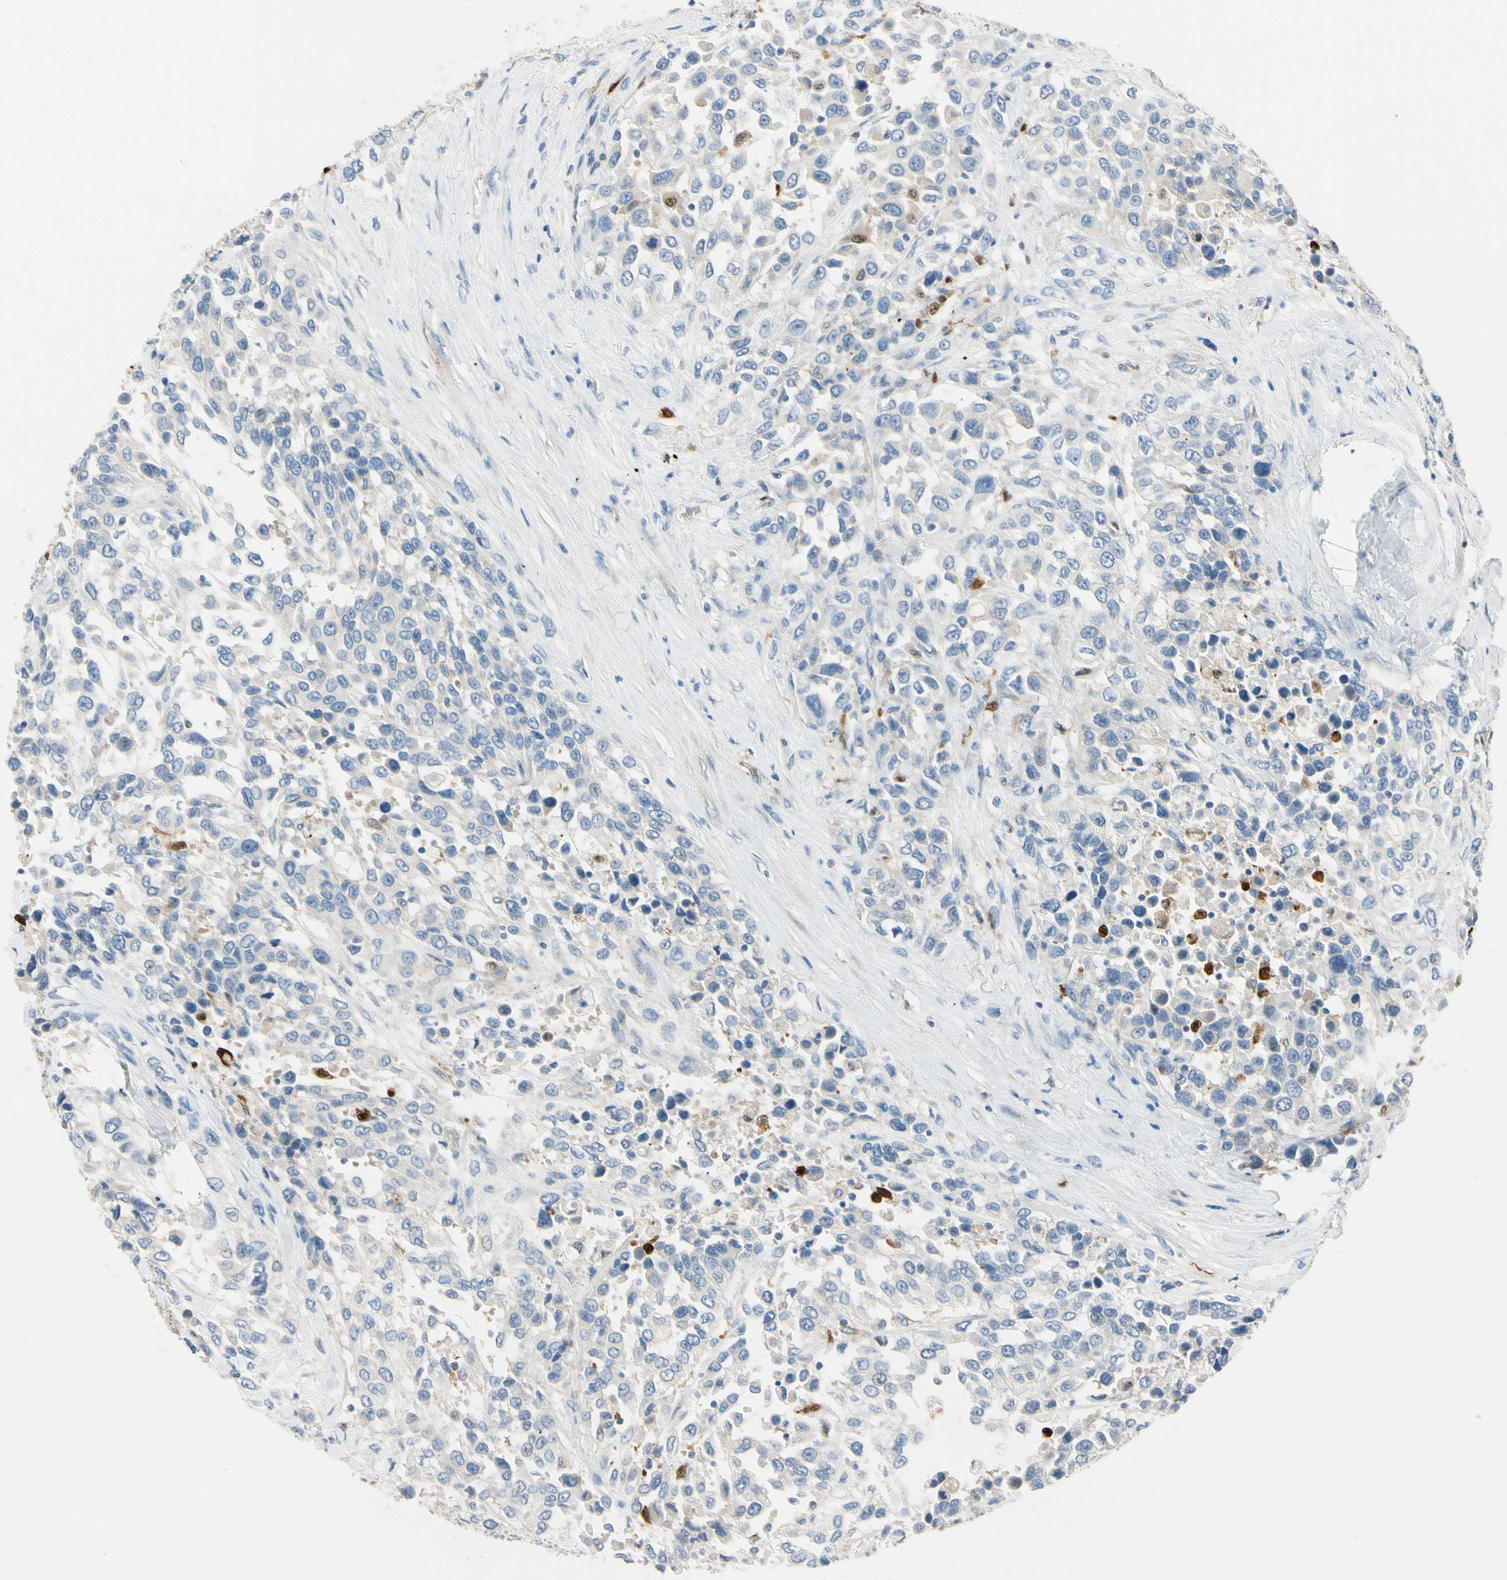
{"staining": {"intensity": "negative", "quantity": "none", "location": "none"}, "tissue": "urothelial cancer", "cell_type": "Tumor cells", "image_type": "cancer", "snomed": [{"axis": "morphology", "description": "Urothelial carcinoma, High grade"}, {"axis": "topography", "description": "Urinary bladder"}], "caption": "Urothelial cancer stained for a protein using immunohistochemistry (IHC) shows no staining tumor cells.", "gene": "TRAF5", "patient": {"sex": "female", "age": 80}}